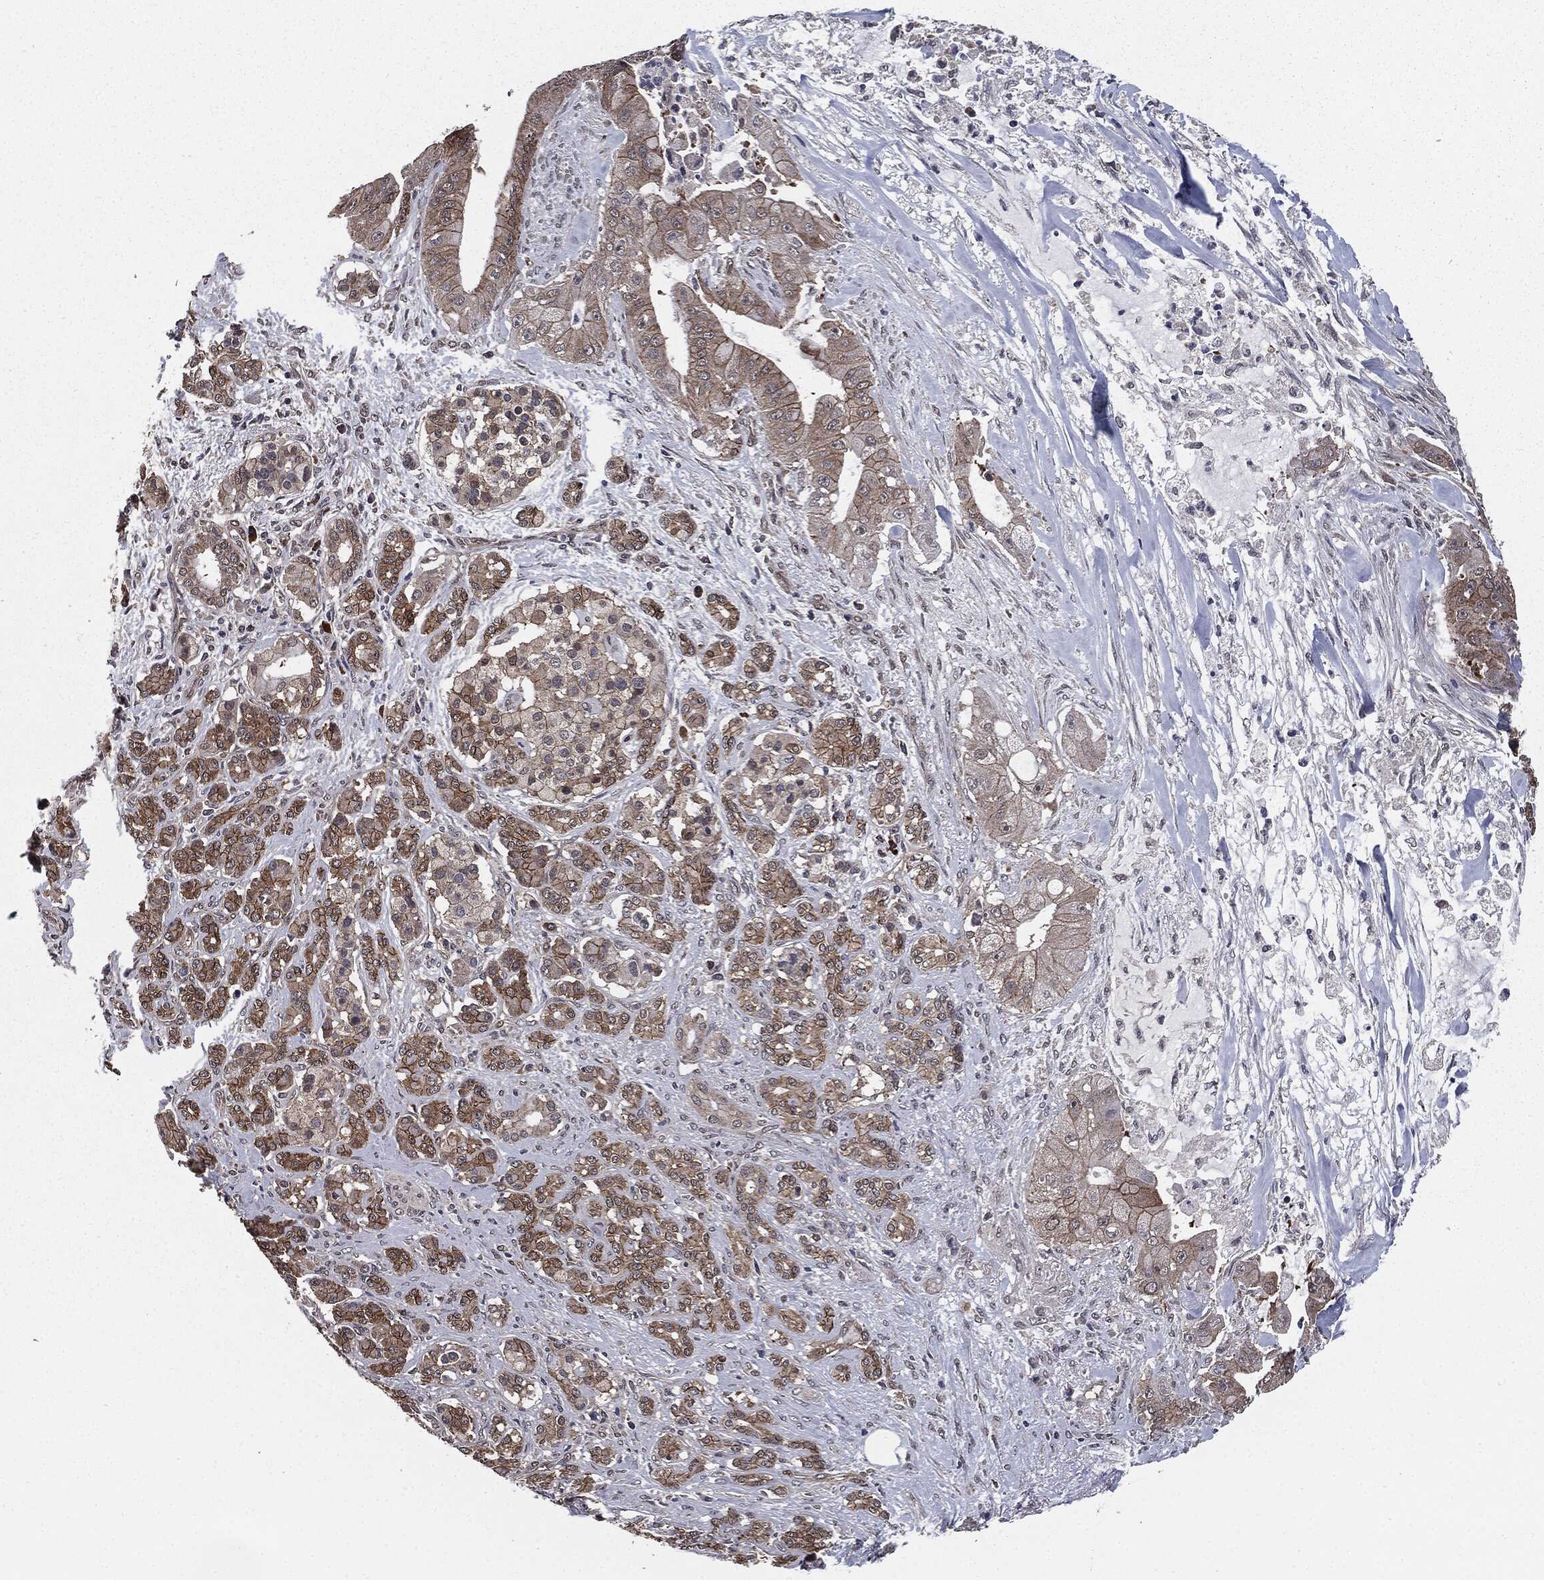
{"staining": {"intensity": "moderate", "quantity": ">75%", "location": "cytoplasmic/membranous"}, "tissue": "pancreatic cancer", "cell_type": "Tumor cells", "image_type": "cancer", "snomed": [{"axis": "morphology", "description": "Normal tissue, NOS"}, {"axis": "morphology", "description": "Inflammation, NOS"}, {"axis": "morphology", "description": "Adenocarcinoma, NOS"}, {"axis": "topography", "description": "Pancreas"}], "caption": "A high-resolution image shows IHC staining of pancreatic cancer, which shows moderate cytoplasmic/membranous expression in approximately >75% of tumor cells. The staining is performed using DAB brown chromogen to label protein expression. The nuclei are counter-stained blue using hematoxylin.", "gene": "PTPA", "patient": {"sex": "male", "age": 57}}